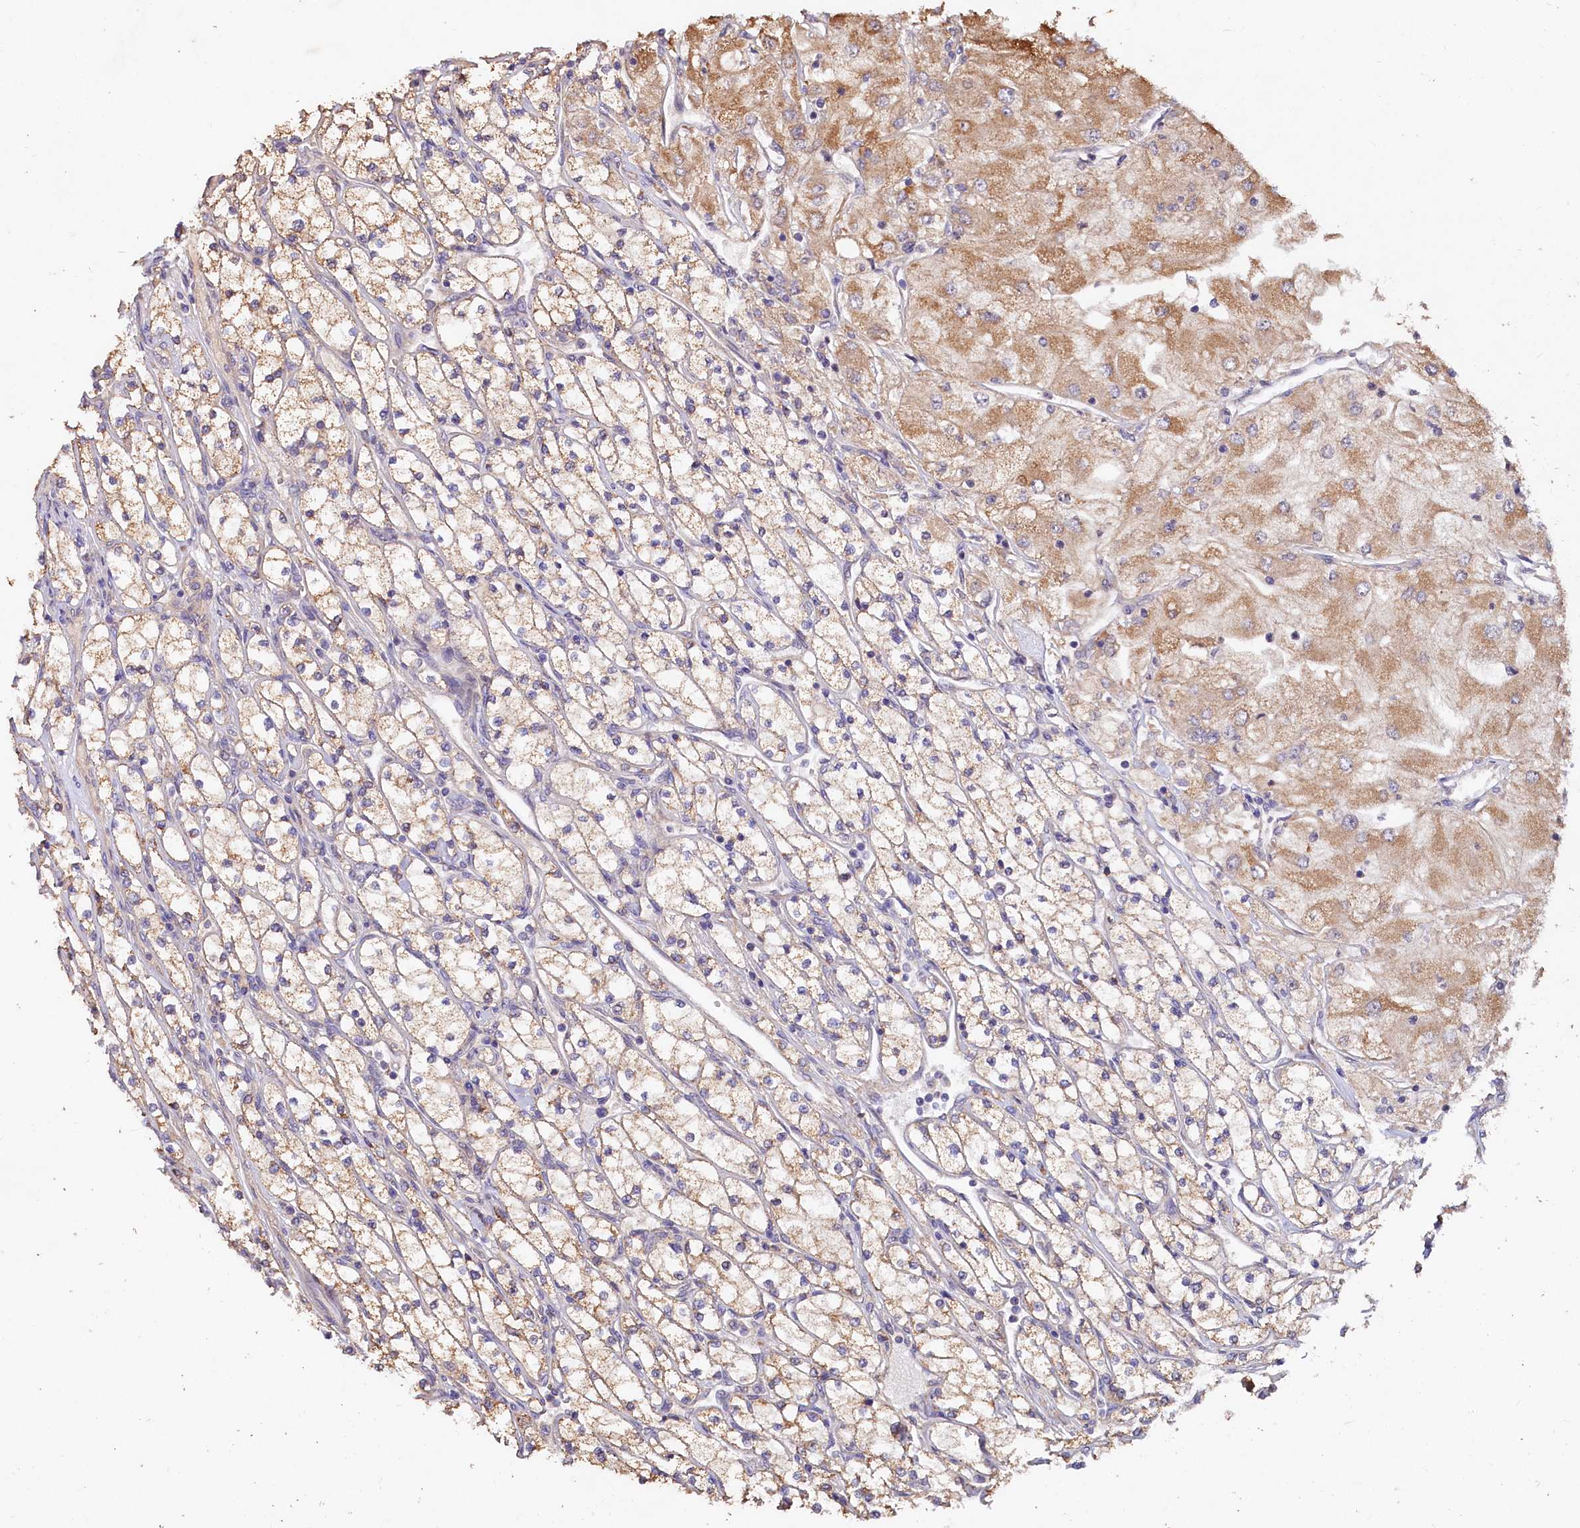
{"staining": {"intensity": "moderate", "quantity": "25%-75%", "location": "cytoplasmic/membranous"}, "tissue": "renal cancer", "cell_type": "Tumor cells", "image_type": "cancer", "snomed": [{"axis": "morphology", "description": "Adenocarcinoma, NOS"}, {"axis": "topography", "description": "Kidney"}], "caption": "Renal adenocarcinoma was stained to show a protein in brown. There is medium levels of moderate cytoplasmic/membranous positivity in about 25%-75% of tumor cells.", "gene": "ETFBKMT", "patient": {"sex": "male", "age": 80}}